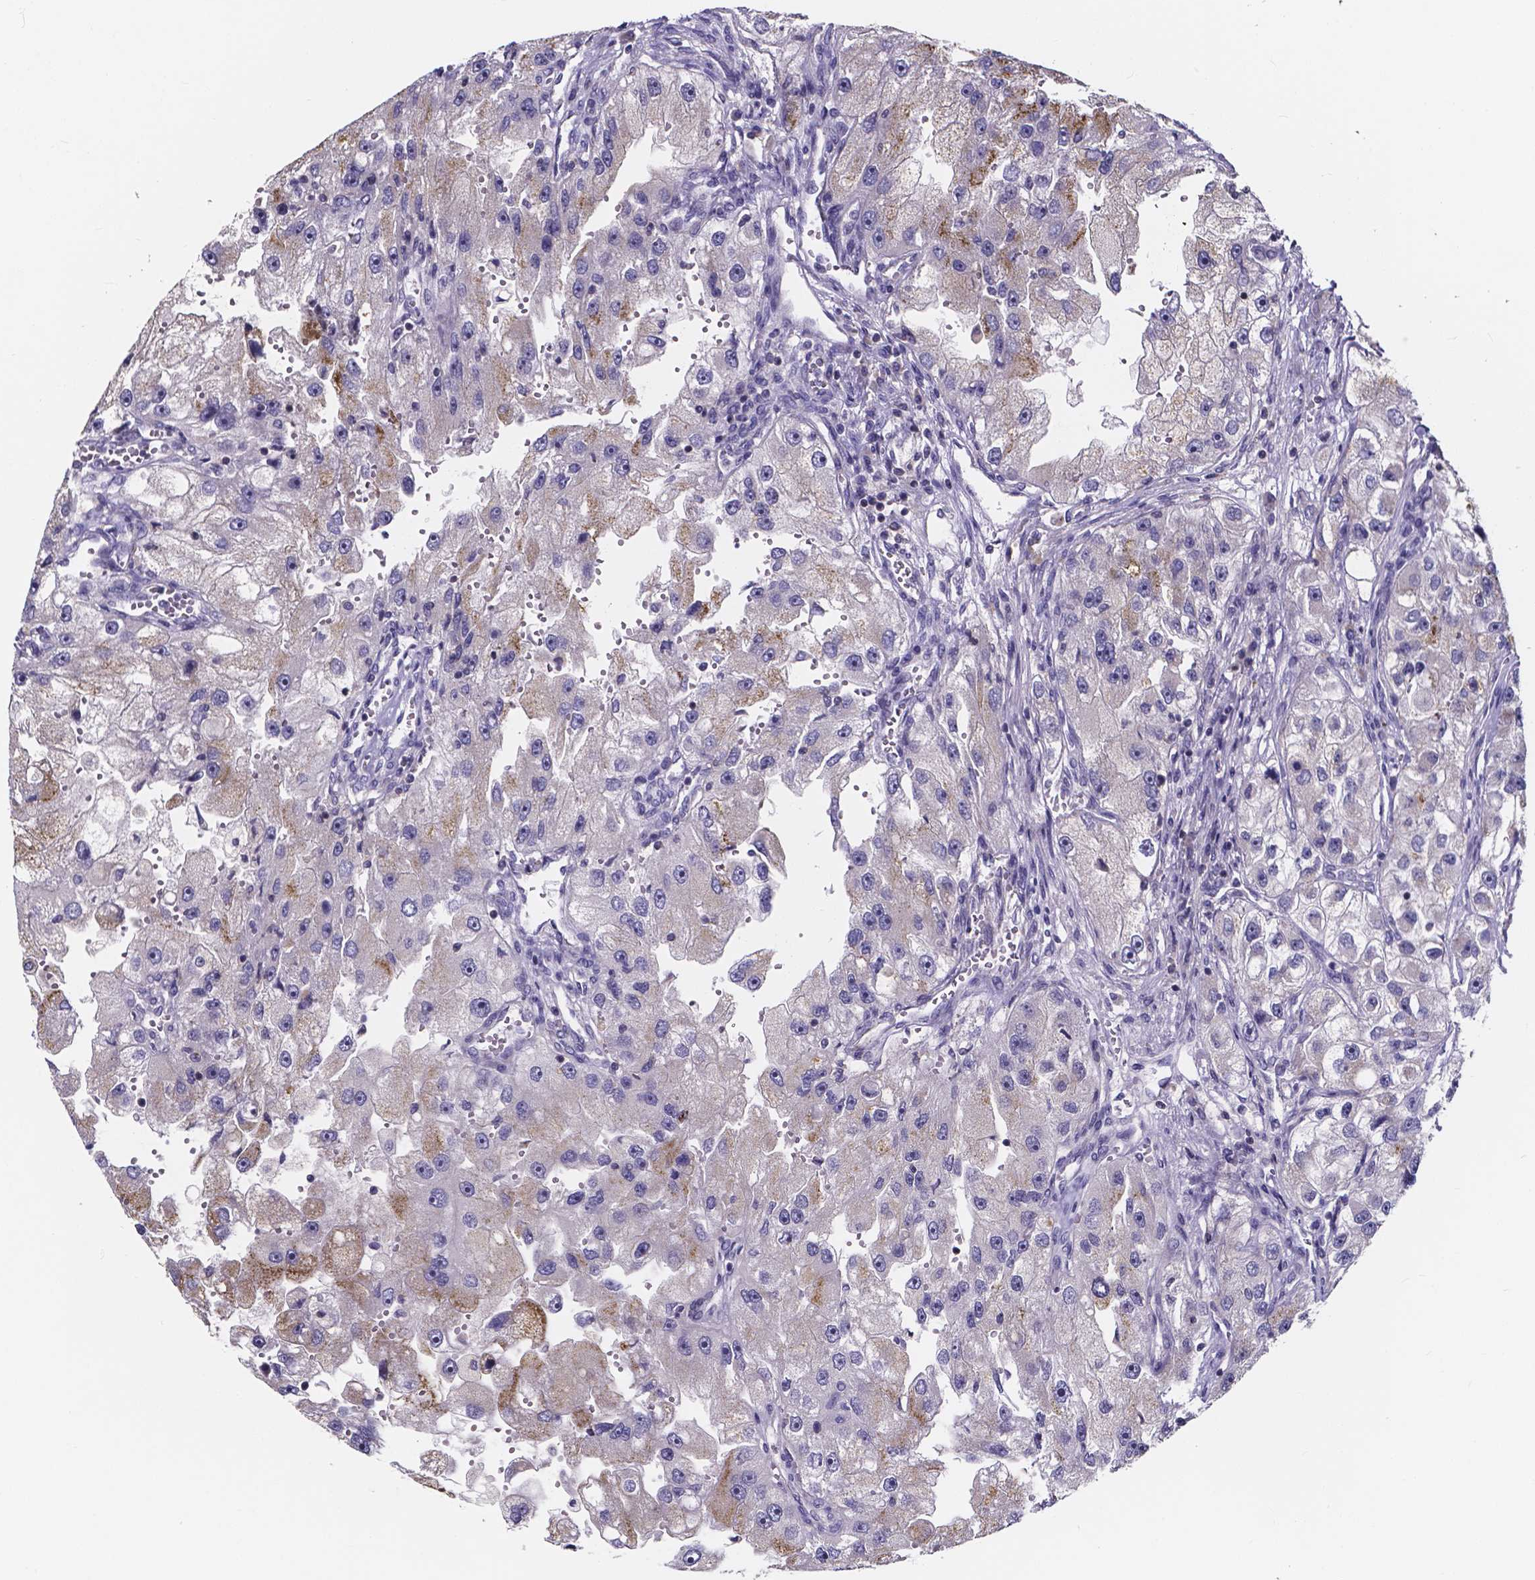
{"staining": {"intensity": "moderate", "quantity": "<25%", "location": "cytoplasmic/membranous"}, "tissue": "renal cancer", "cell_type": "Tumor cells", "image_type": "cancer", "snomed": [{"axis": "morphology", "description": "Adenocarcinoma, NOS"}, {"axis": "topography", "description": "Kidney"}], "caption": "DAB (3,3'-diaminobenzidine) immunohistochemical staining of renal adenocarcinoma reveals moderate cytoplasmic/membranous protein expression in approximately <25% of tumor cells.", "gene": "THEMIS", "patient": {"sex": "male", "age": 63}}